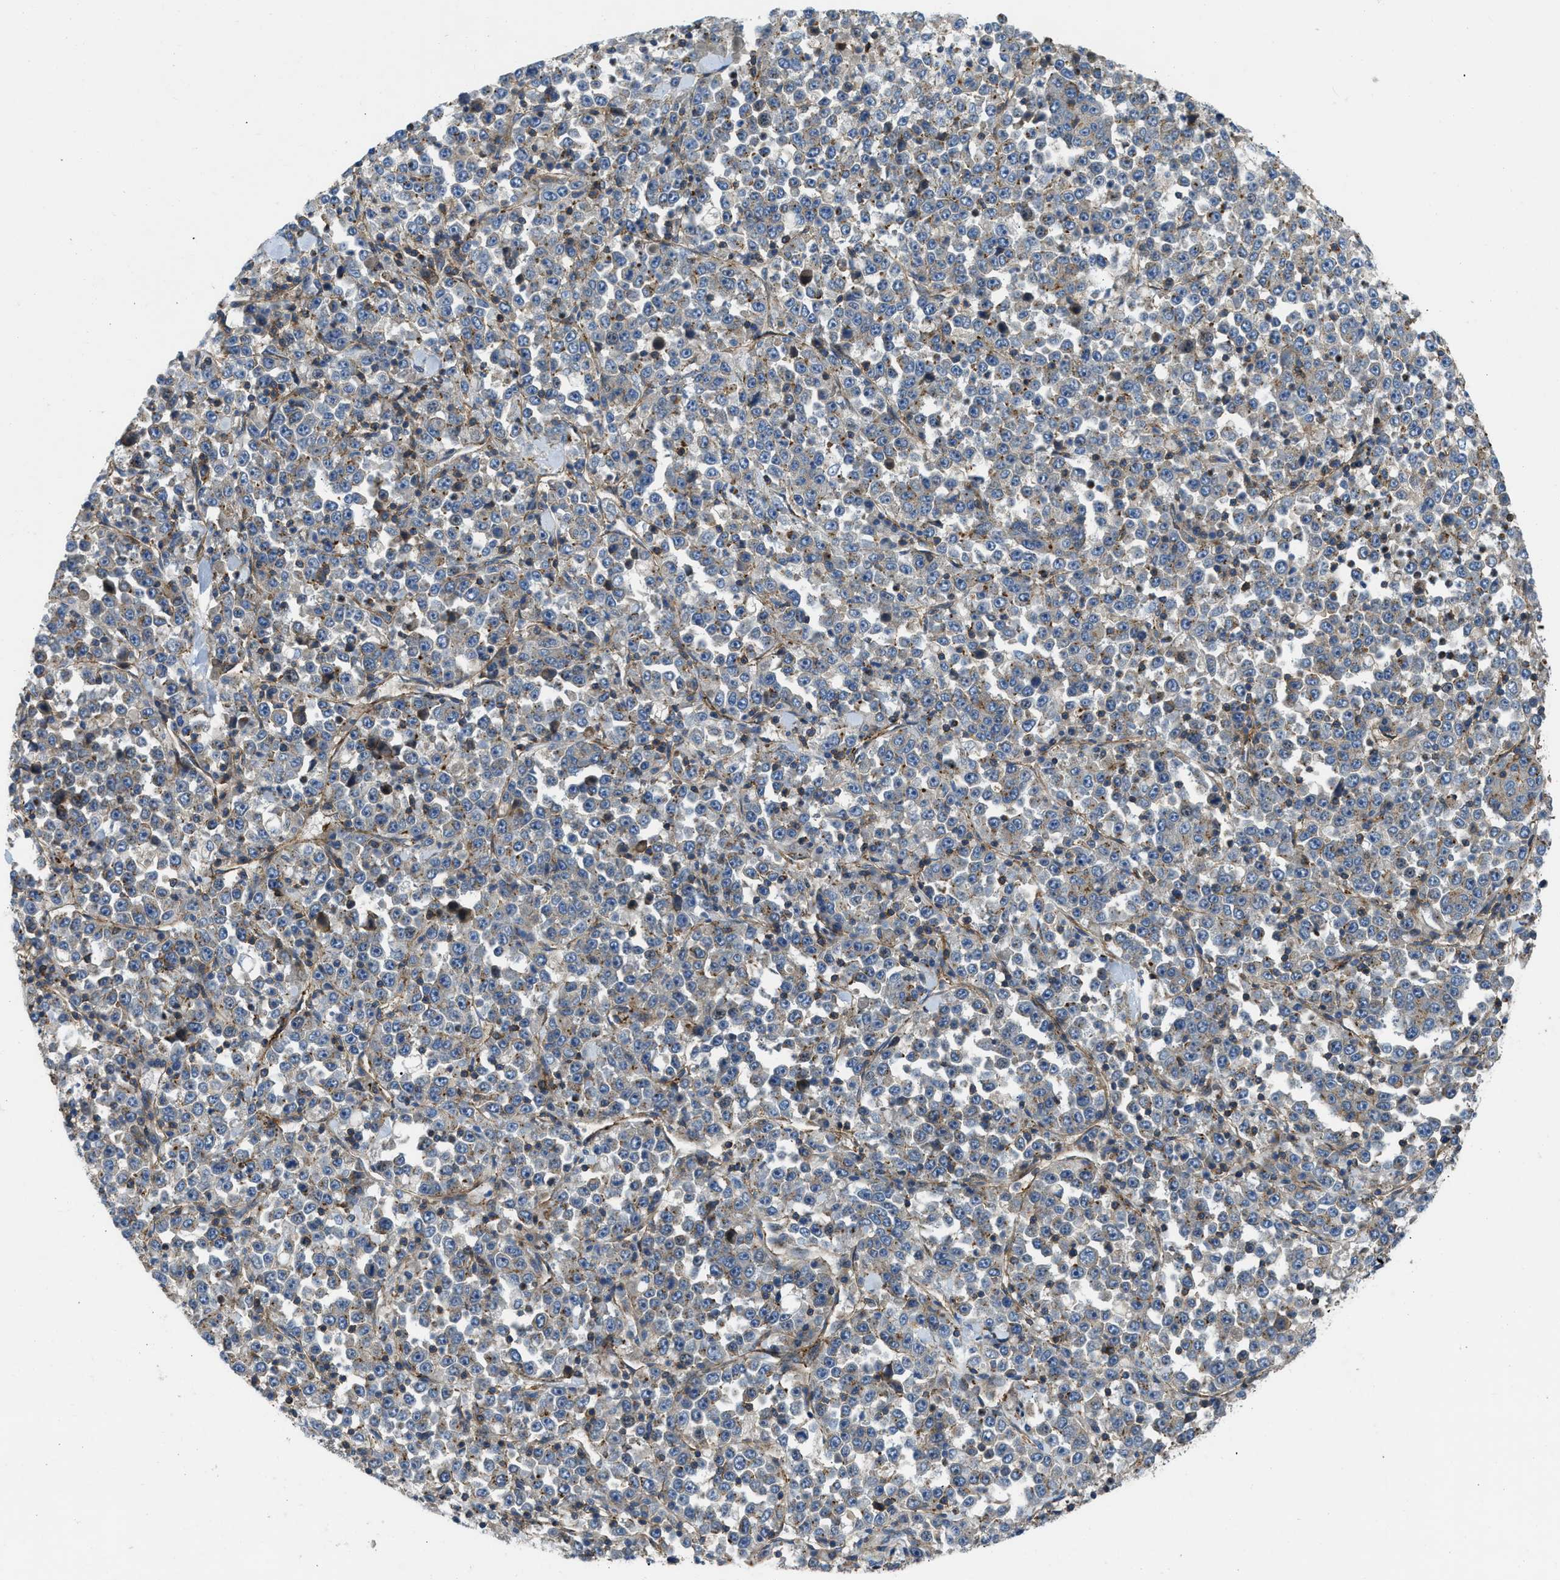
{"staining": {"intensity": "weak", "quantity": "25%-75%", "location": "cytoplasmic/membranous"}, "tissue": "stomach cancer", "cell_type": "Tumor cells", "image_type": "cancer", "snomed": [{"axis": "morphology", "description": "Normal tissue, NOS"}, {"axis": "morphology", "description": "Adenocarcinoma, NOS"}, {"axis": "topography", "description": "Stomach, upper"}, {"axis": "topography", "description": "Stomach"}], "caption": "Immunohistochemistry (IHC) histopathology image of stomach cancer stained for a protein (brown), which demonstrates low levels of weak cytoplasmic/membranous staining in about 25%-75% of tumor cells.", "gene": "NYNRIN", "patient": {"sex": "male", "age": 59}}